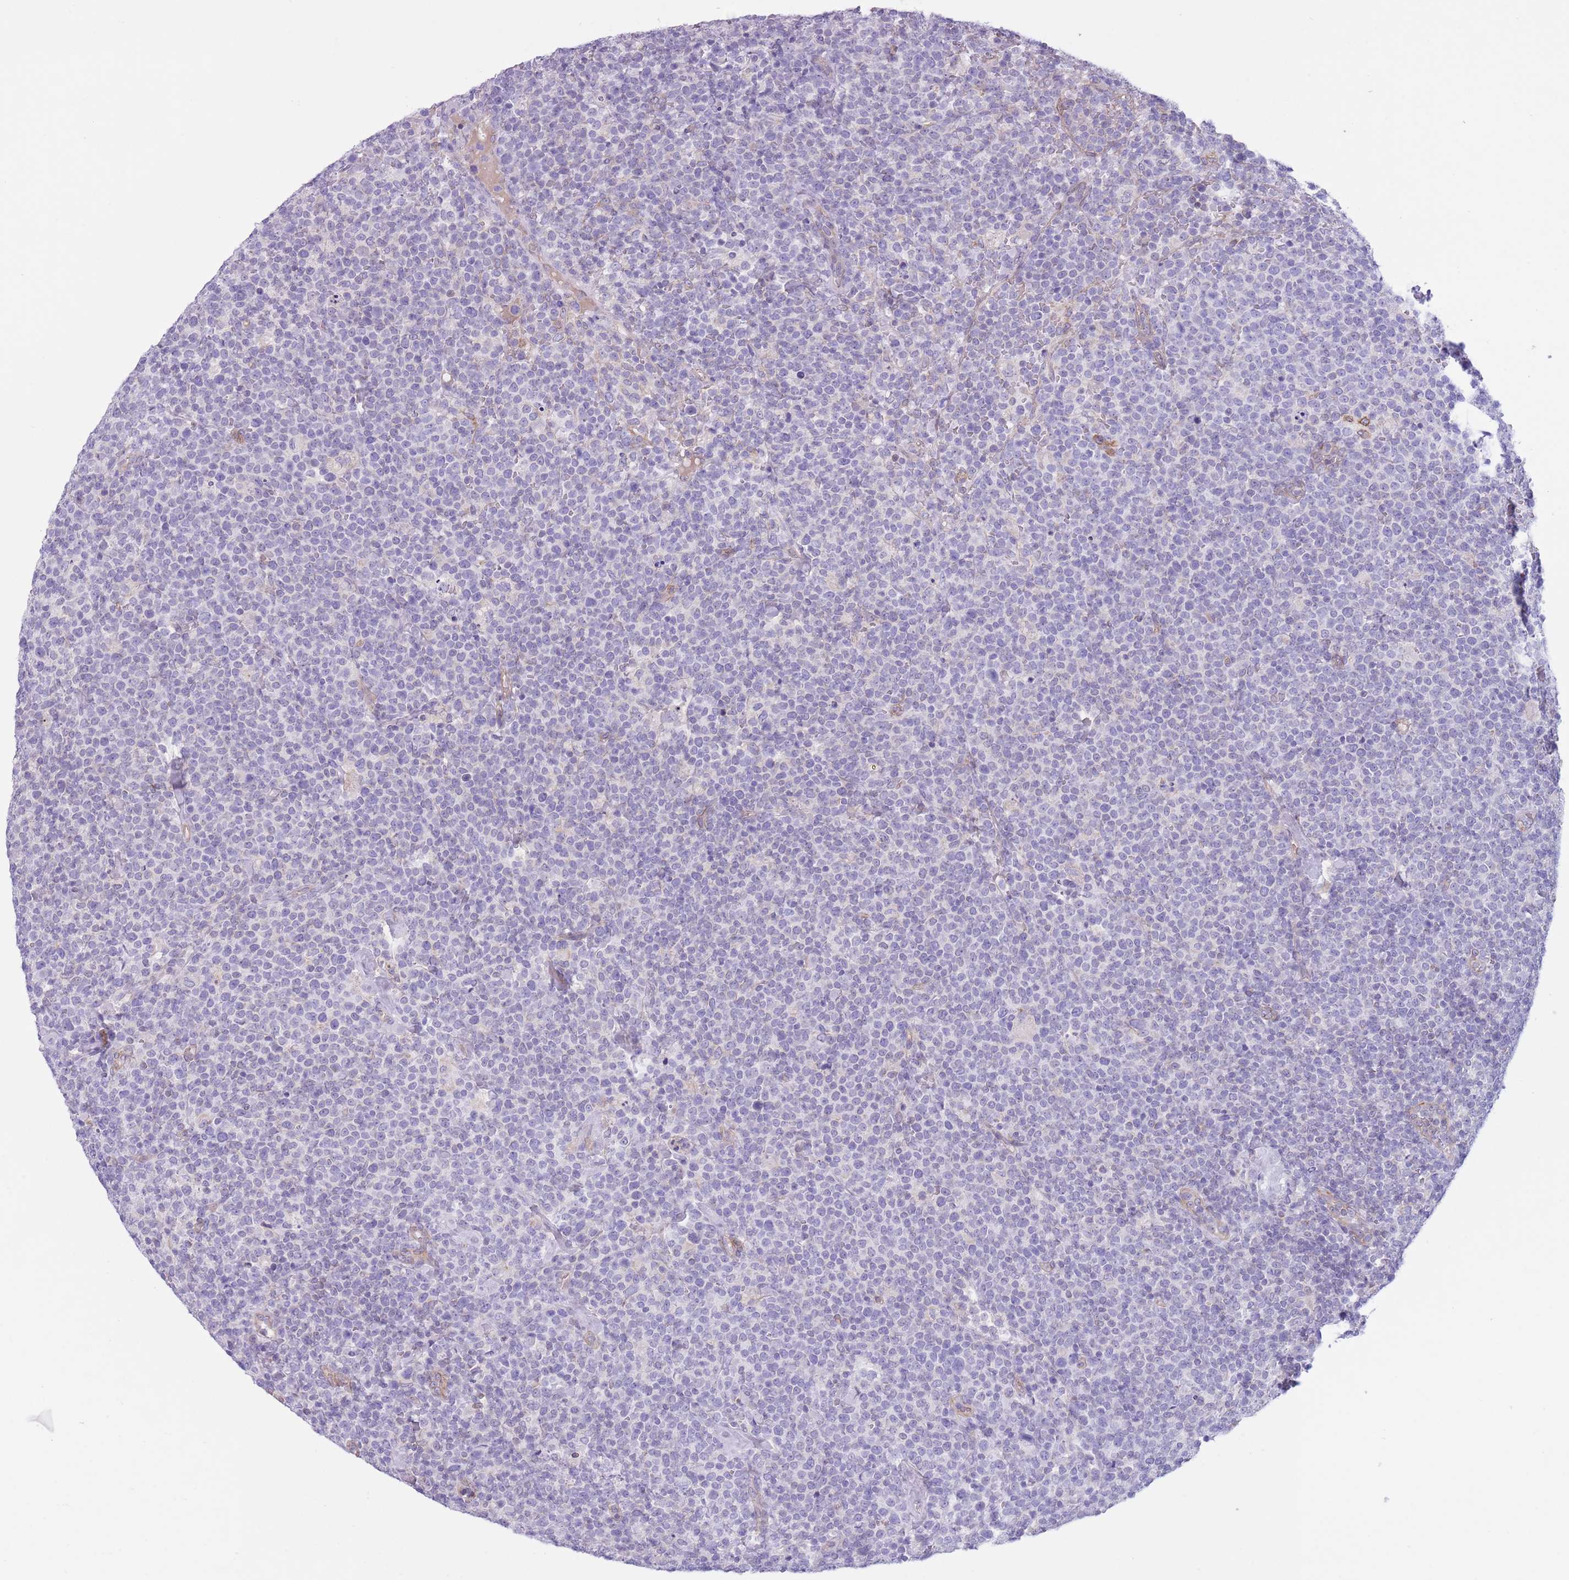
{"staining": {"intensity": "negative", "quantity": "none", "location": "none"}, "tissue": "lymphoma", "cell_type": "Tumor cells", "image_type": "cancer", "snomed": [{"axis": "morphology", "description": "Malignant lymphoma, non-Hodgkin's type, High grade"}, {"axis": "topography", "description": "Lymph node"}], "caption": "Immunohistochemical staining of human lymphoma reveals no significant staining in tumor cells. Nuclei are stained in blue.", "gene": "RBP3", "patient": {"sex": "male", "age": 61}}